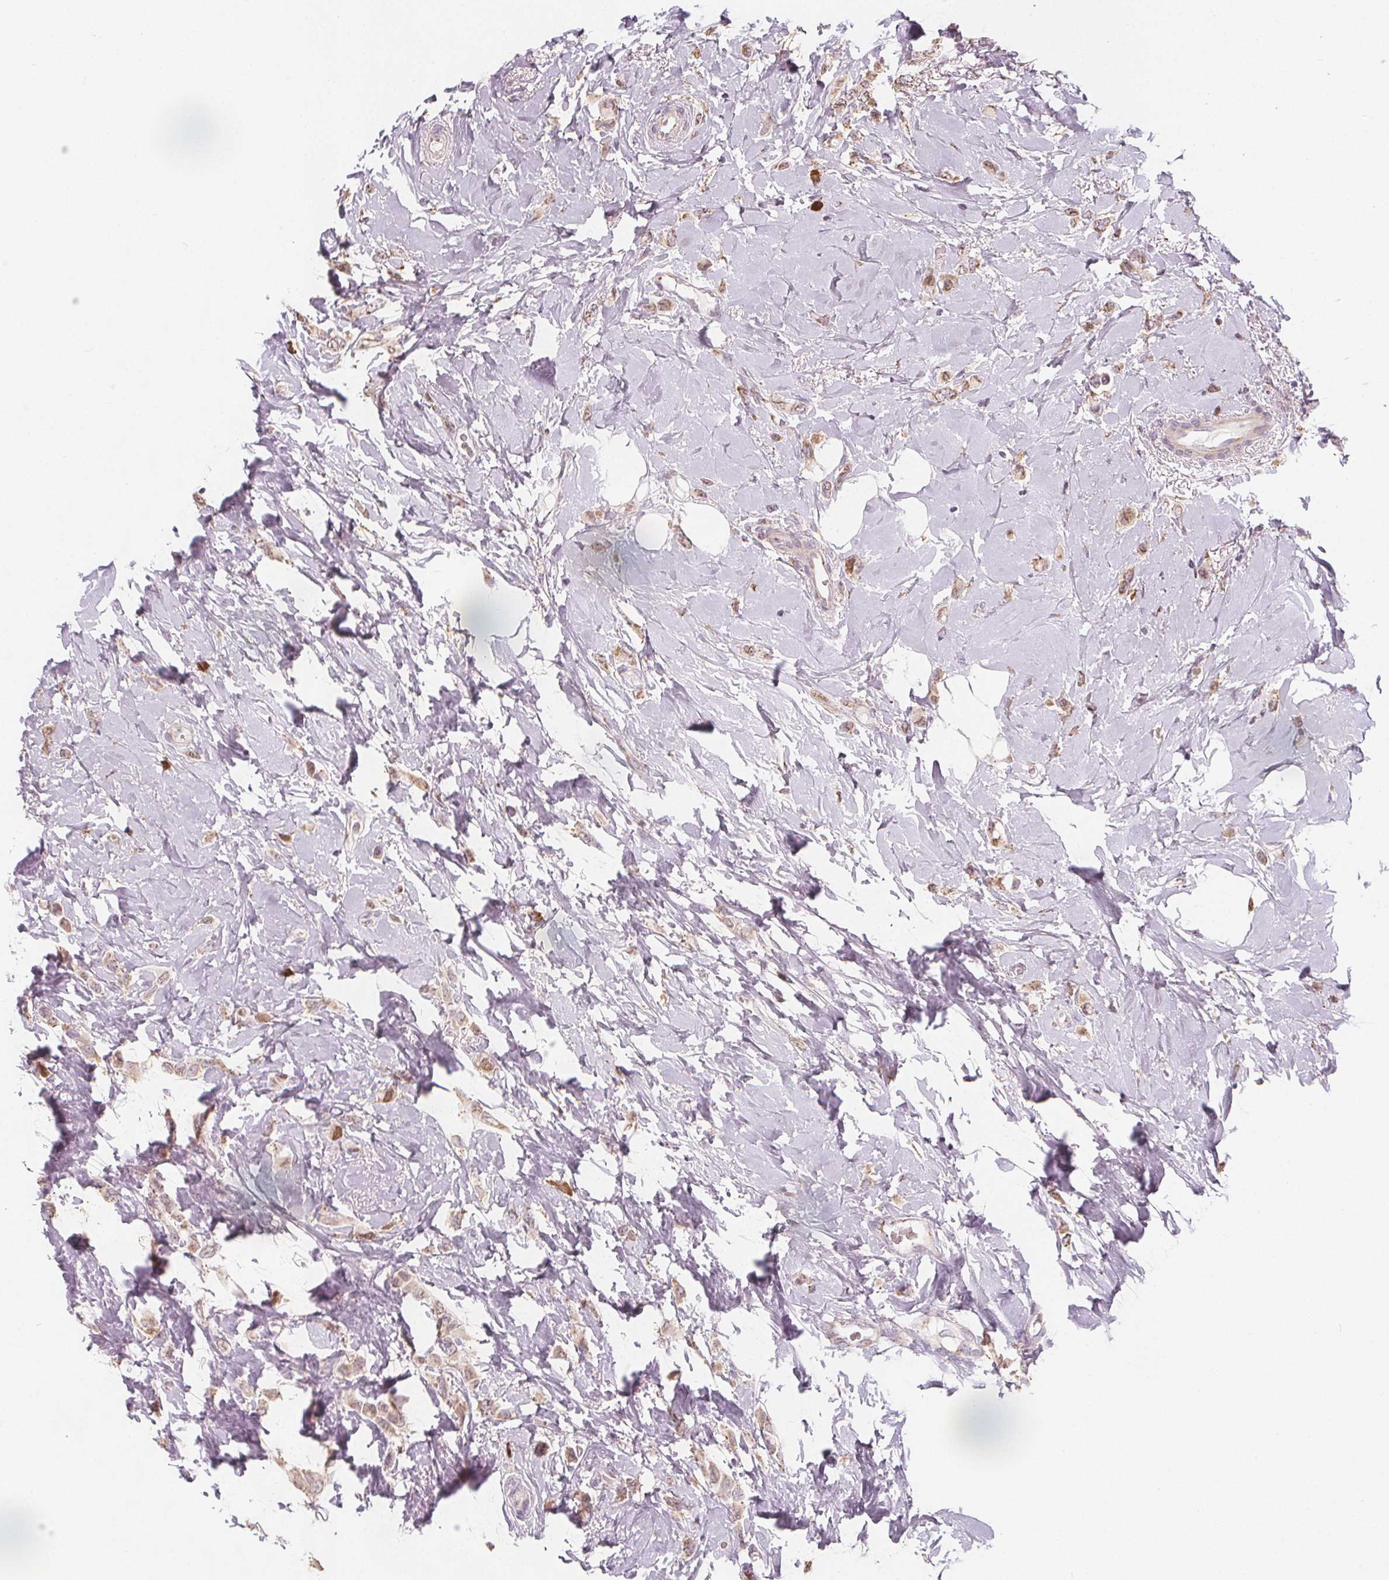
{"staining": {"intensity": "weak", "quantity": ">75%", "location": "cytoplasmic/membranous,nuclear"}, "tissue": "breast cancer", "cell_type": "Tumor cells", "image_type": "cancer", "snomed": [{"axis": "morphology", "description": "Lobular carcinoma"}, {"axis": "topography", "description": "Breast"}], "caption": "DAB immunohistochemical staining of breast cancer (lobular carcinoma) demonstrates weak cytoplasmic/membranous and nuclear protein positivity in about >75% of tumor cells.", "gene": "TIPIN", "patient": {"sex": "female", "age": 66}}